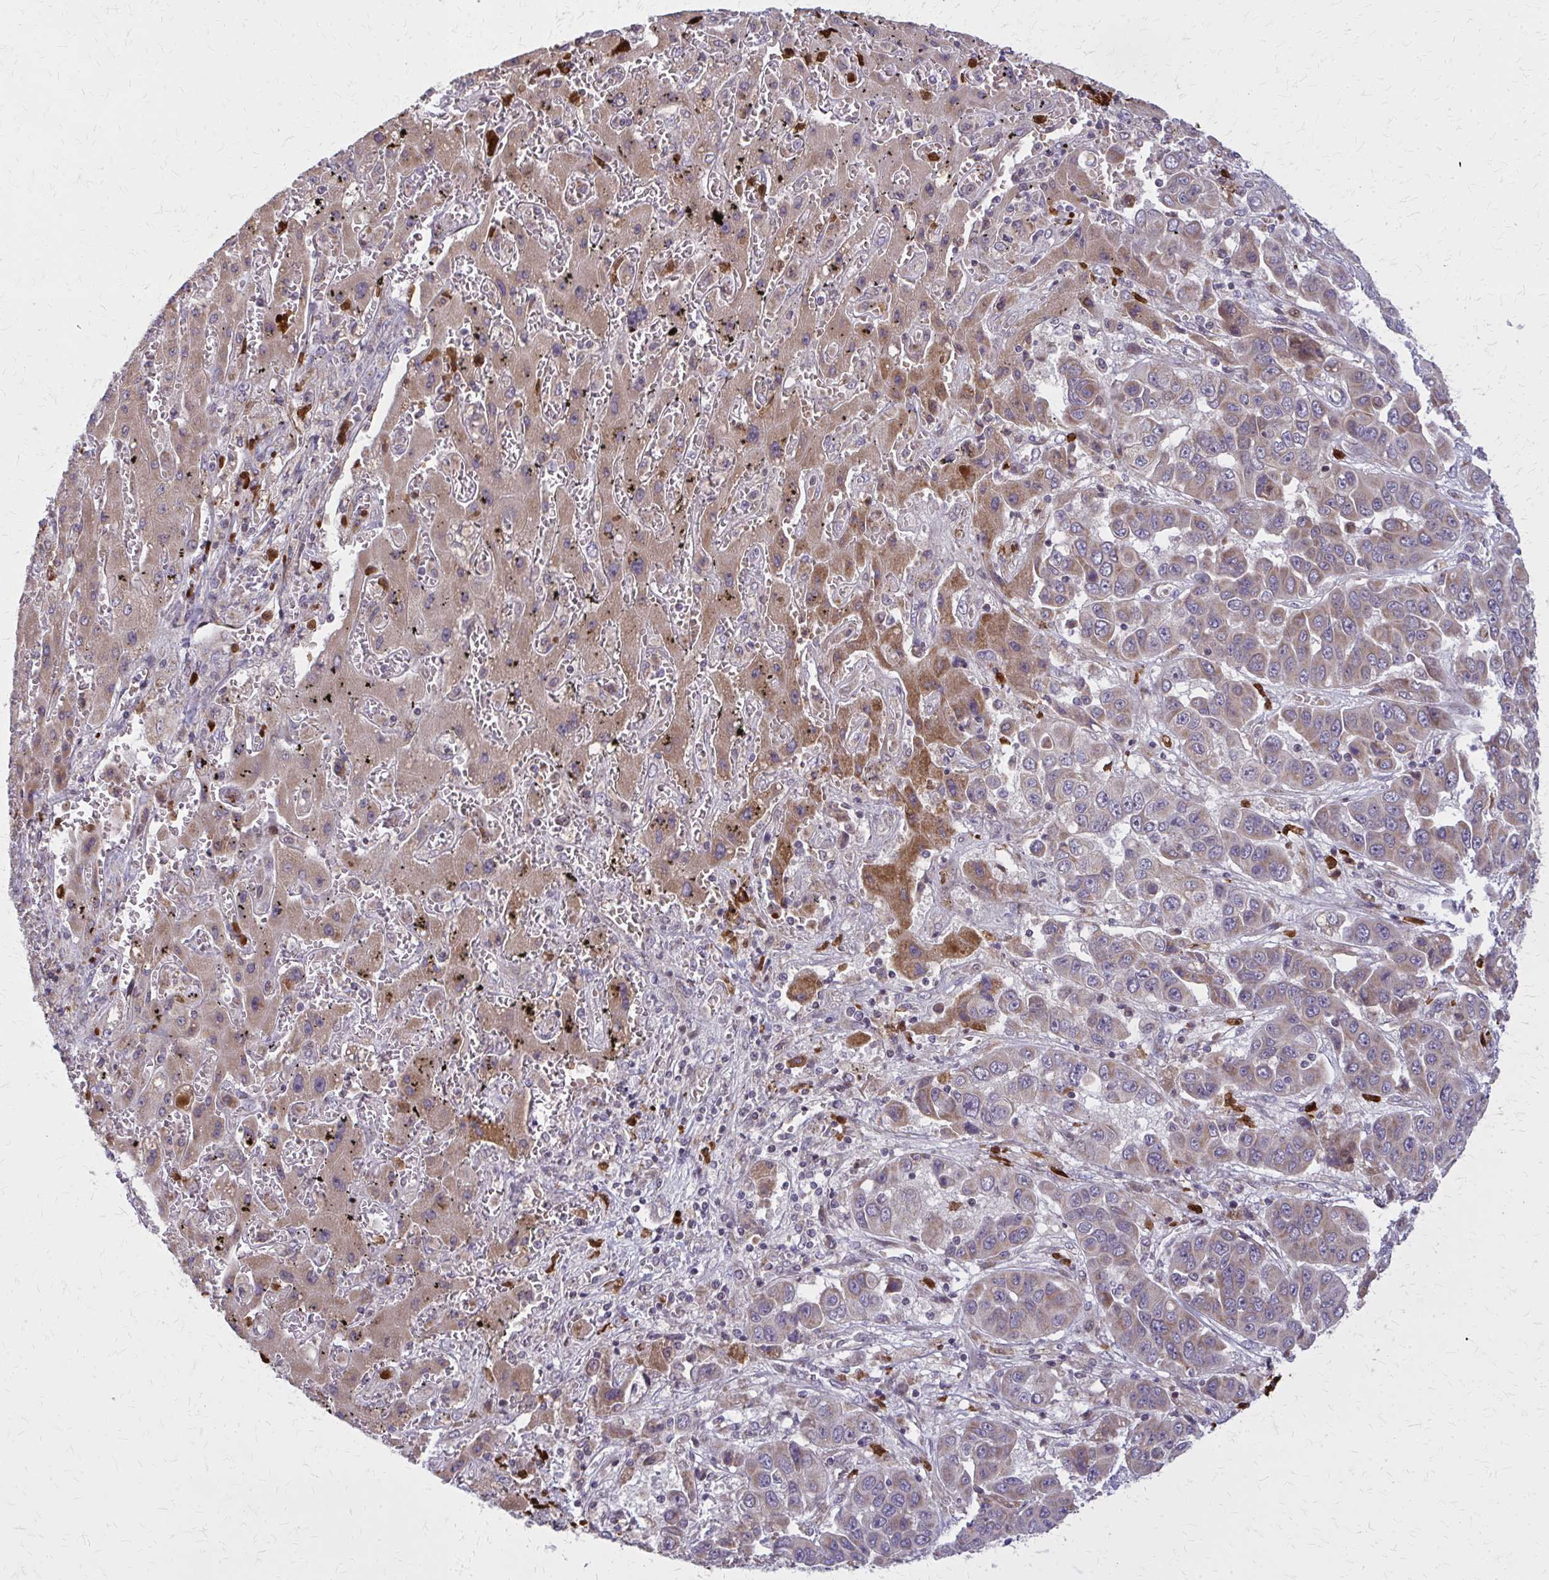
{"staining": {"intensity": "weak", "quantity": ">75%", "location": "cytoplasmic/membranous"}, "tissue": "liver cancer", "cell_type": "Tumor cells", "image_type": "cancer", "snomed": [{"axis": "morphology", "description": "Cholangiocarcinoma"}, {"axis": "topography", "description": "Liver"}], "caption": "An immunohistochemistry image of neoplastic tissue is shown. Protein staining in brown shows weak cytoplasmic/membranous positivity in liver cancer (cholangiocarcinoma) within tumor cells.", "gene": "MCCC1", "patient": {"sex": "female", "age": 52}}